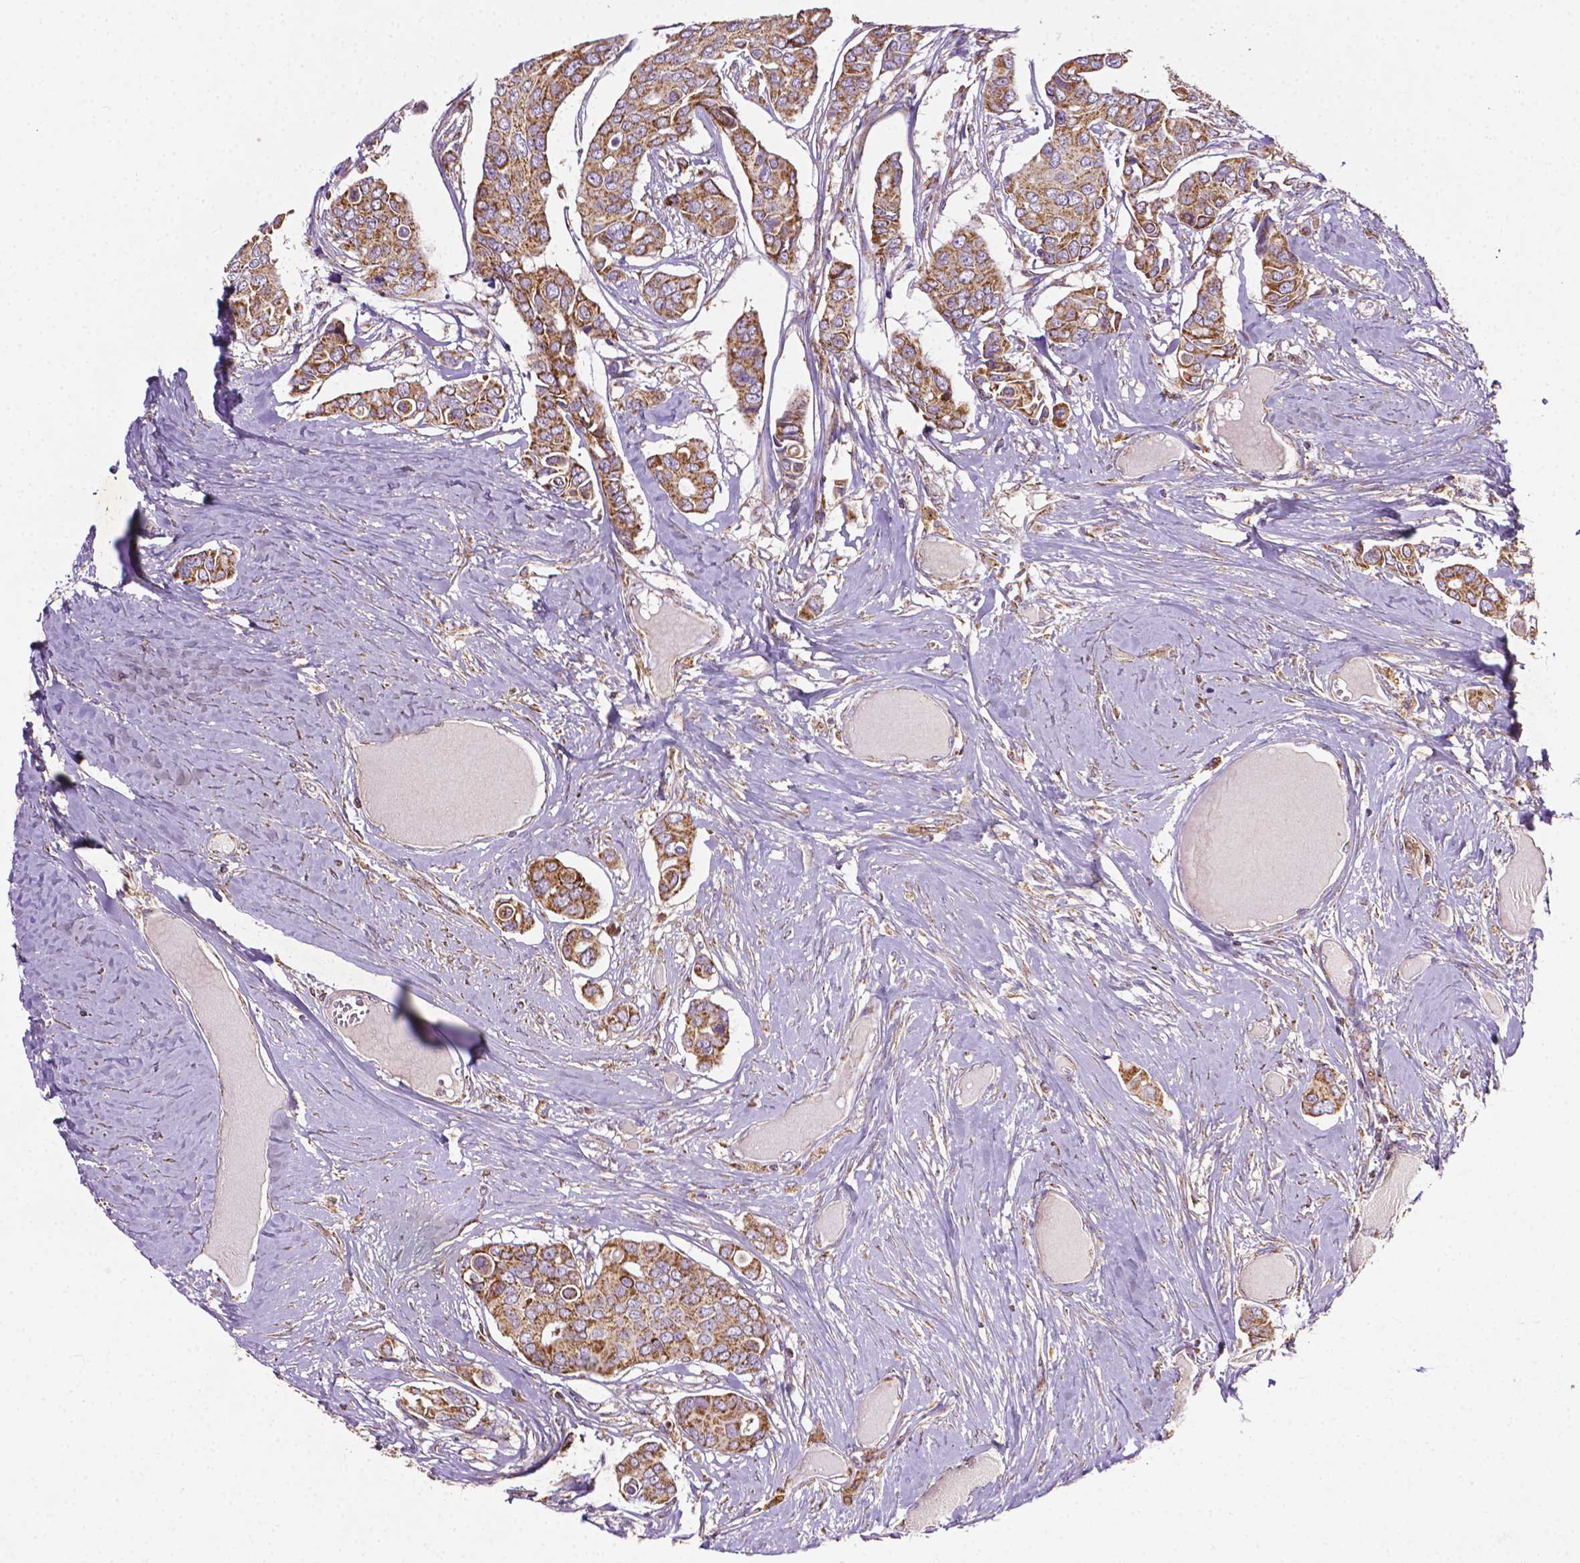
{"staining": {"intensity": "strong", "quantity": ">75%", "location": "cytoplasmic/membranous"}, "tissue": "breast cancer", "cell_type": "Tumor cells", "image_type": "cancer", "snomed": [{"axis": "morphology", "description": "Duct carcinoma"}, {"axis": "topography", "description": "Breast"}], "caption": "Approximately >75% of tumor cells in breast cancer (intraductal carcinoma) show strong cytoplasmic/membranous protein positivity as visualized by brown immunohistochemical staining.", "gene": "ILVBL", "patient": {"sex": "female", "age": 54}}